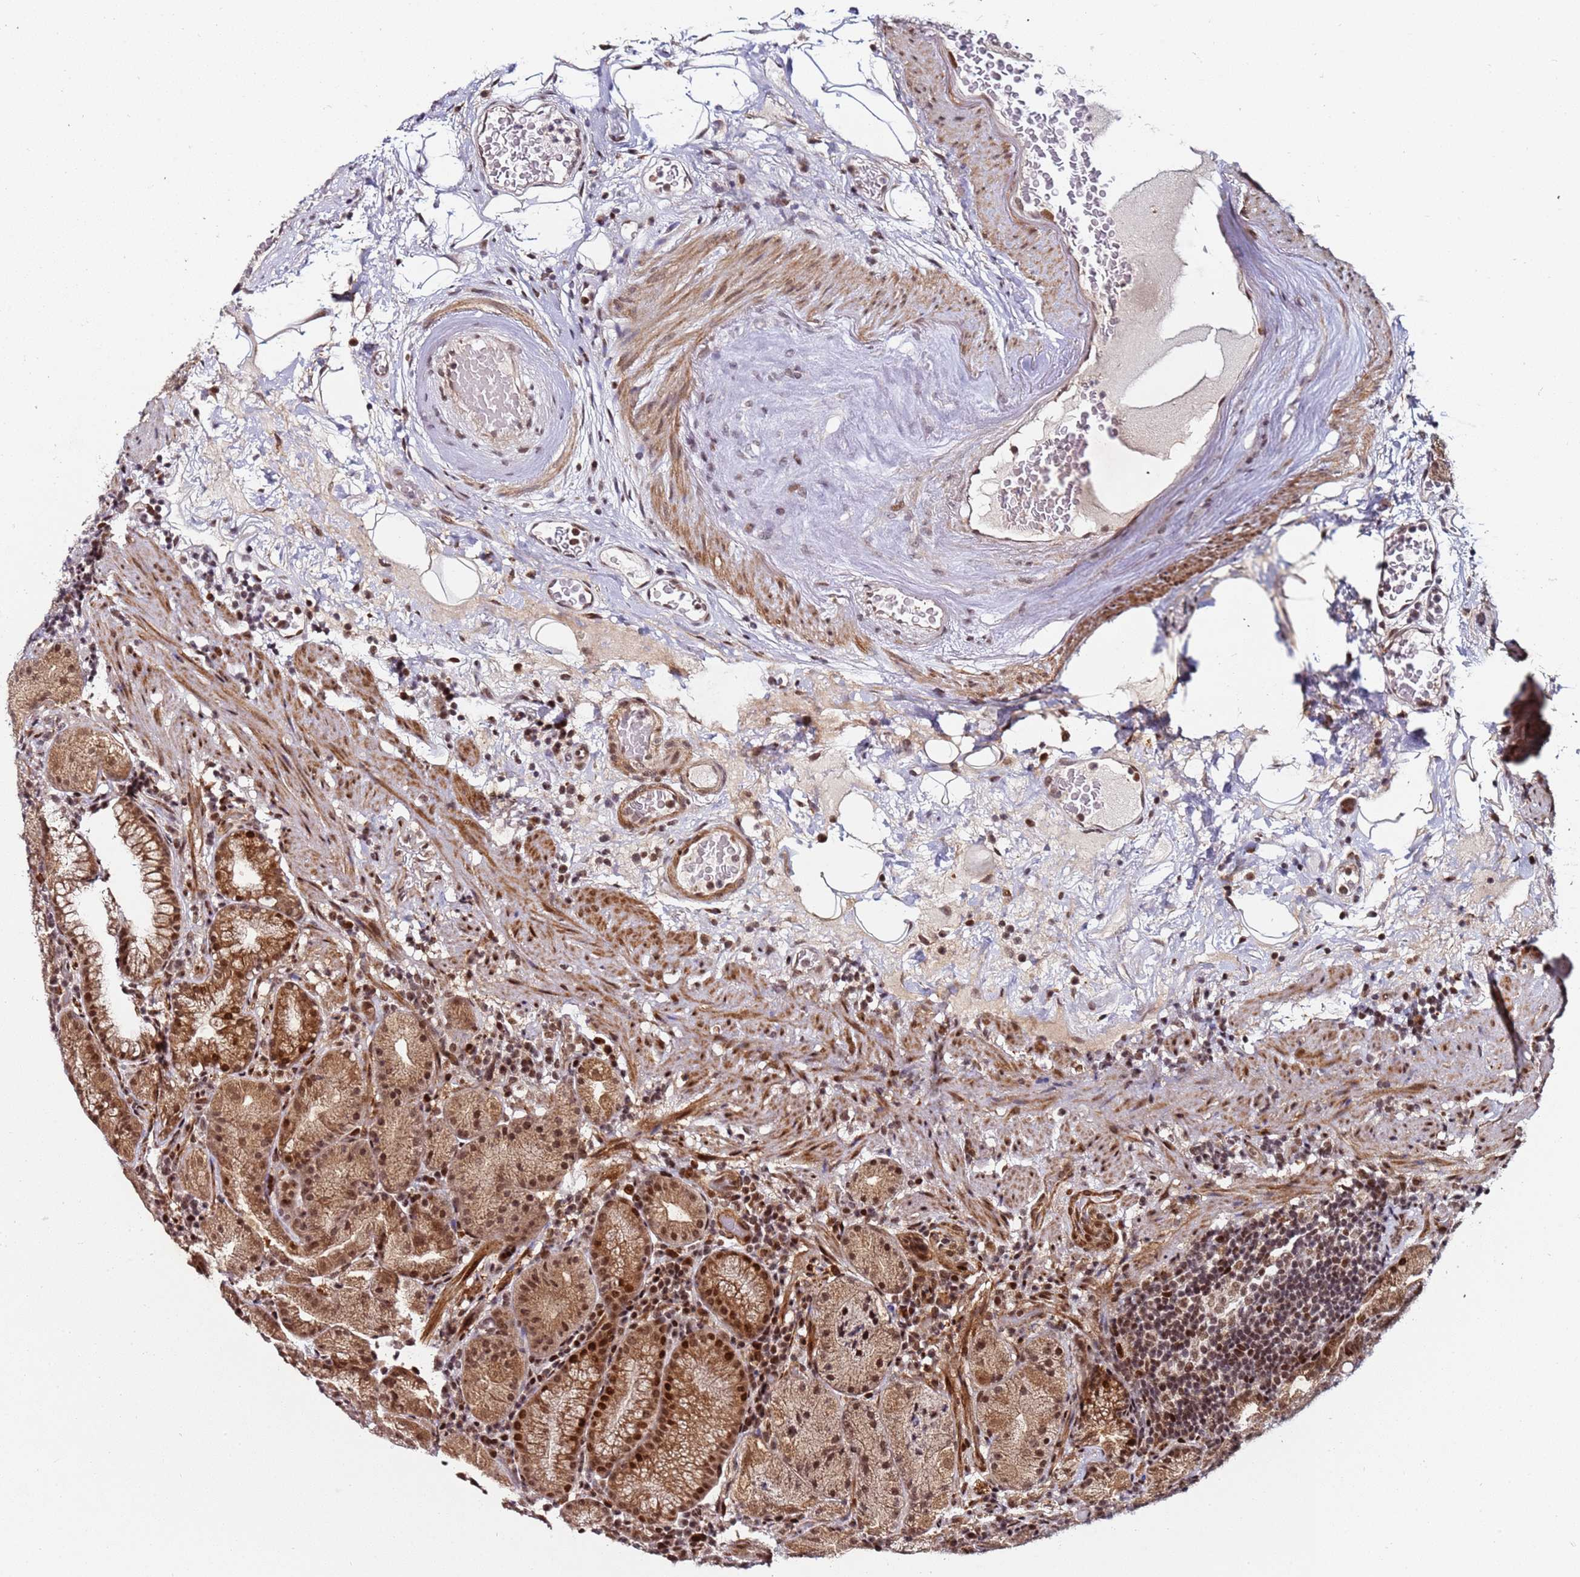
{"staining": {"intensity": "moderate", "quantity": ">75%", "location": "cytoplasmic/membranous,nuclear"}, "tissue": "stomach", "cell_type": "Glandular cells", "image_type": "normal", "snomed": [{"axis": "morphology", "description": "Normal tissue, NOS"}, {"axis": "morphology", "description": "Inflammation, NOS"}, {"axis": "topography", "description": "Stomach"}], "caption": "Protein staining of normal stomach reveals moderate cytoplasmic/membranous,nuclear expression in about >75% of glandular cells. Nuclei are stained in blue.", "gene": "PPM1H", "patient": {"sex": "male", "age": 79}}